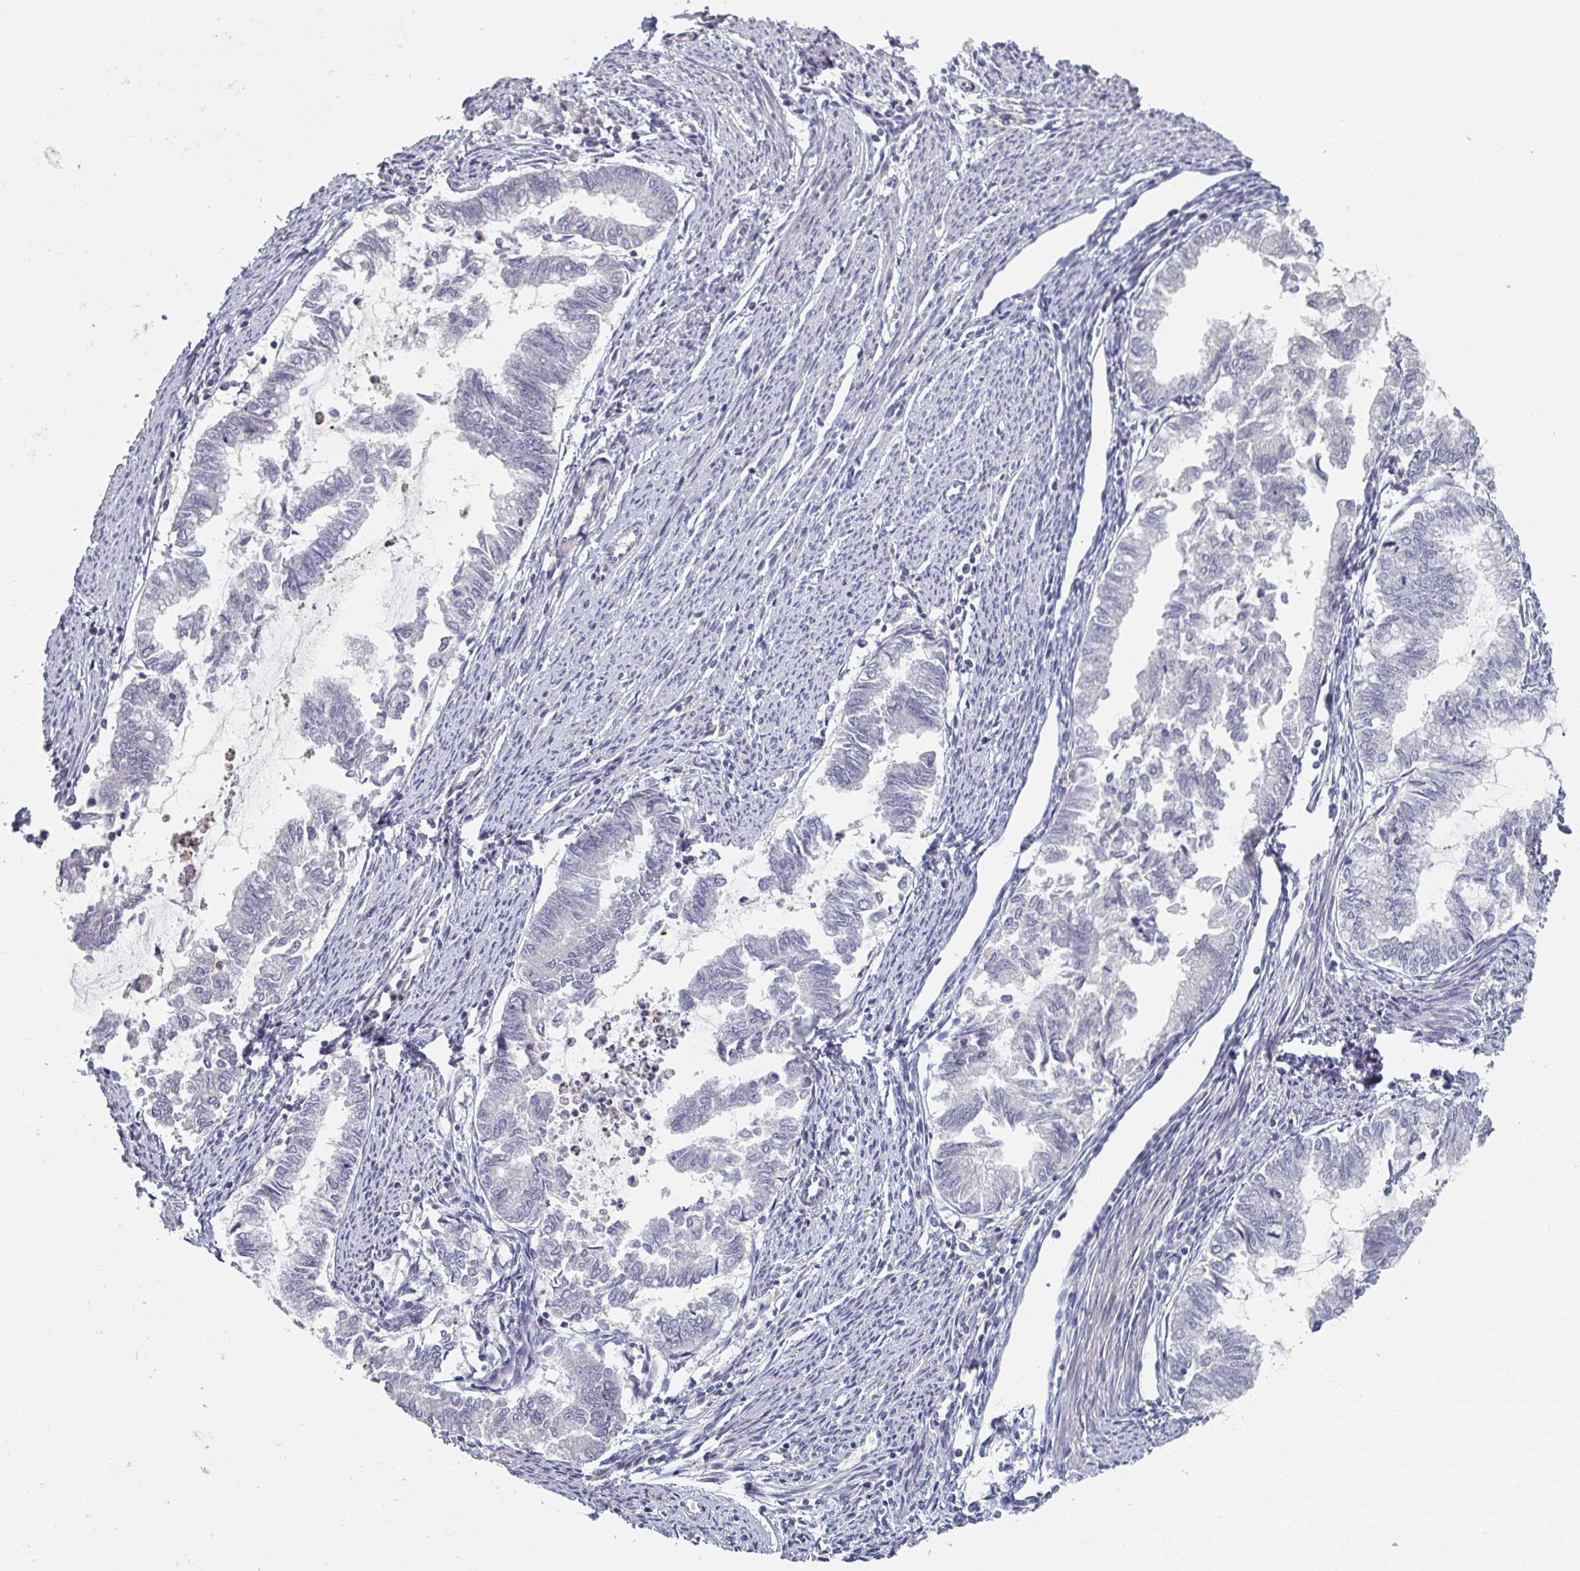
{"staining": {"intensity": "negative", "quantity": "none", "location": "none"}, "tissue": "endometrial cancer", "cell_type": "Tumor cells", "image_type": "cancer", "snomed": [{"axis": "morphology", "description": "Adenocarcinoma, NOS"}, {"axis": "topography", "description": "Endometrium"}], "caption": "Endometrial cancer (adenocarcinoma) was stained to show a protein in brown. There is no significant staining in tumor cells.", "gene": "A1CF", "patient": {"sex": "female", "age": 79}}